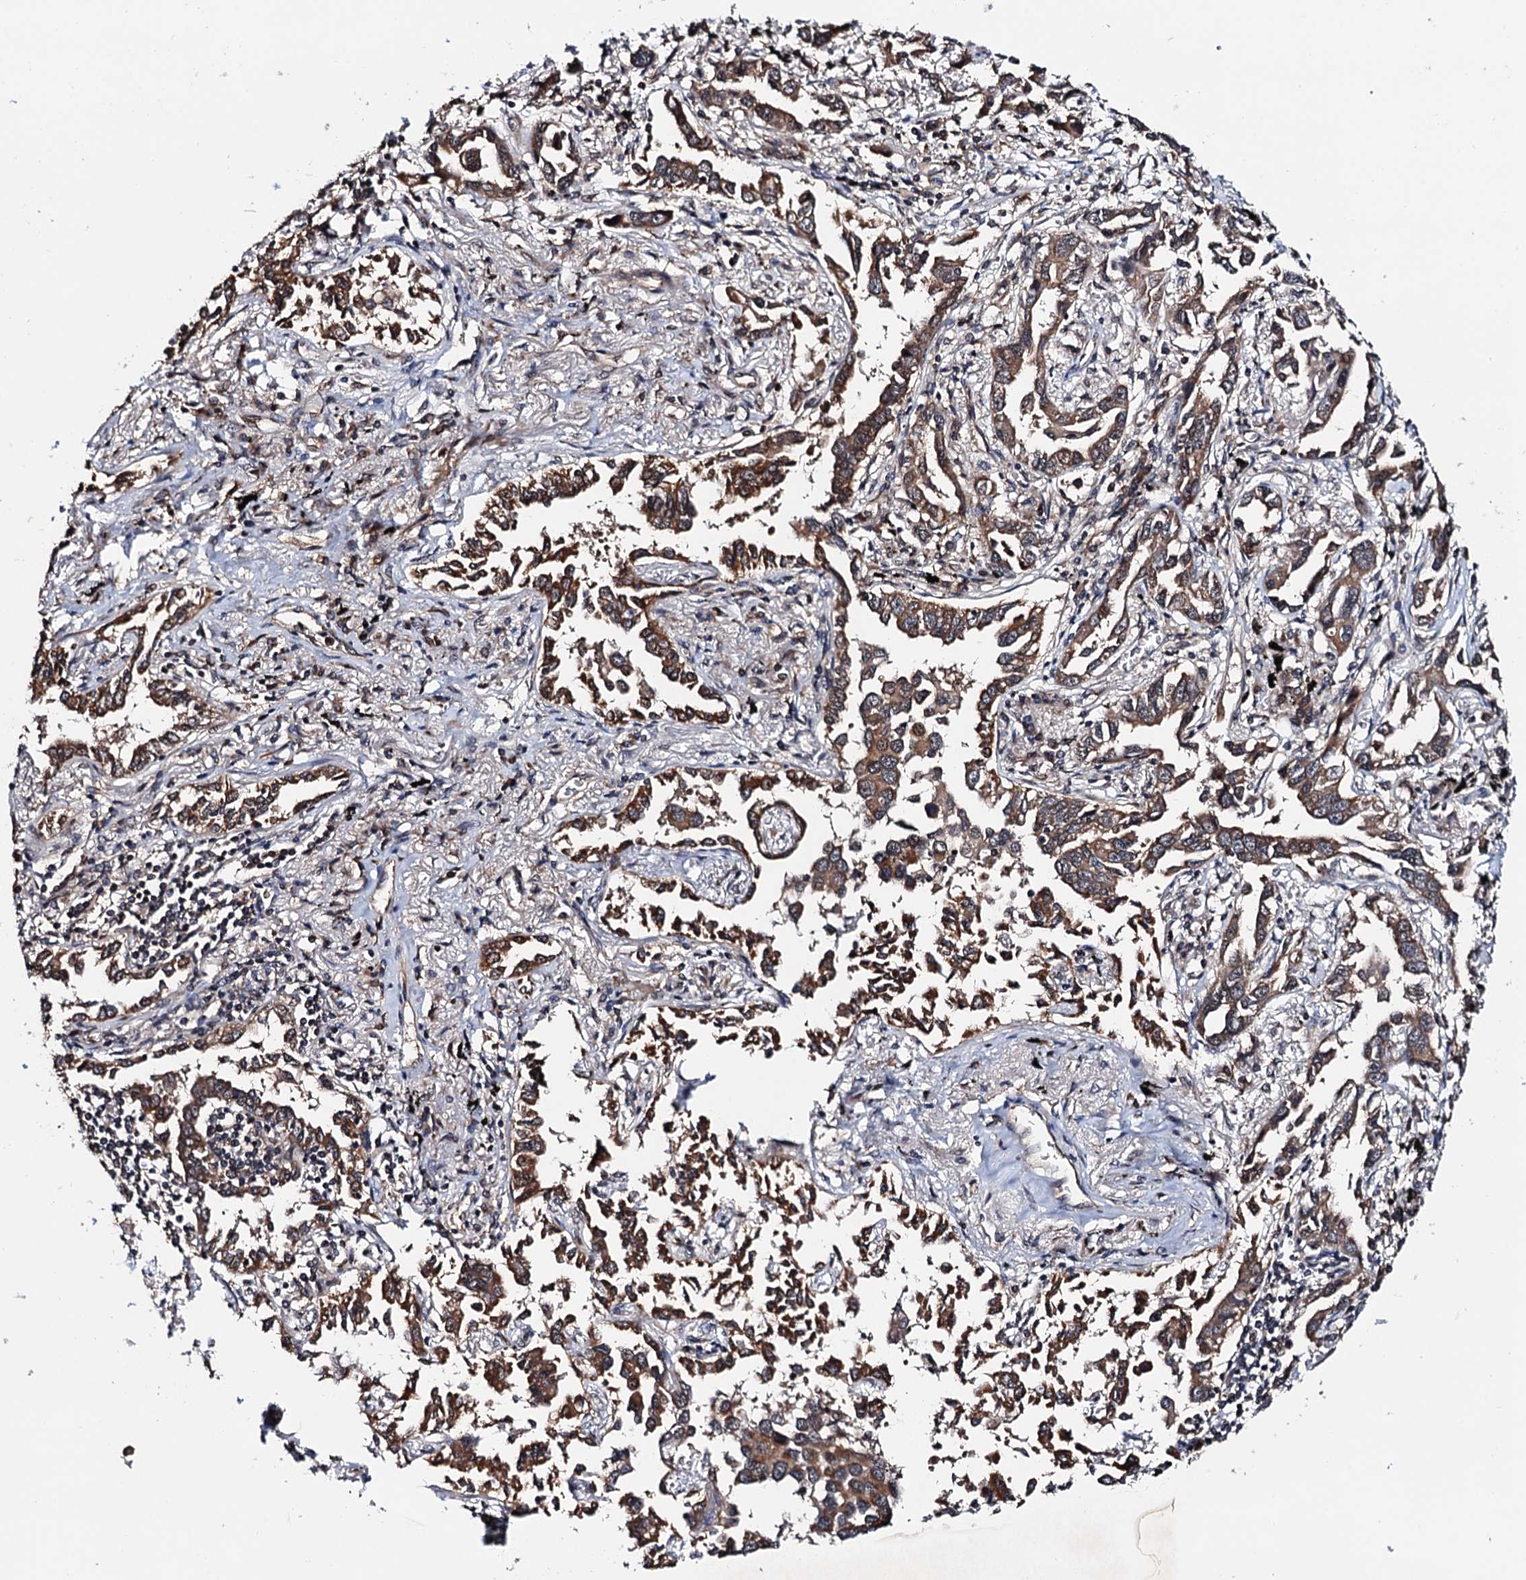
{"staining": {"intensity": "moderate", "quantity": ">75%", "location": "cytoplasmic/membranous"}, "tissue": "lung cancer", "cell_type": "Tumor cells", "image_type": "cancer", "snomed": [{"axis": "morphology", "description": "Adenocarcinoma, NOS"}, {"axis": "topography", "description": "Lung"}], "caption": "A high-resolution histopathology image shows immunohistochemistry staining of lung cancer (adenocarcinoma), which demonstrates moderate cytoplasmic/membranous expression in approximately >75% of tumor cells. The protein of interest is stained brown, and the nuclei are stained in blue (DAB (3,3'-diaminobenzidine) IHC with brightfield microscopy, high magnification).", "gene": "NAA16", "patient": {"sex": "male", "age": 67}}